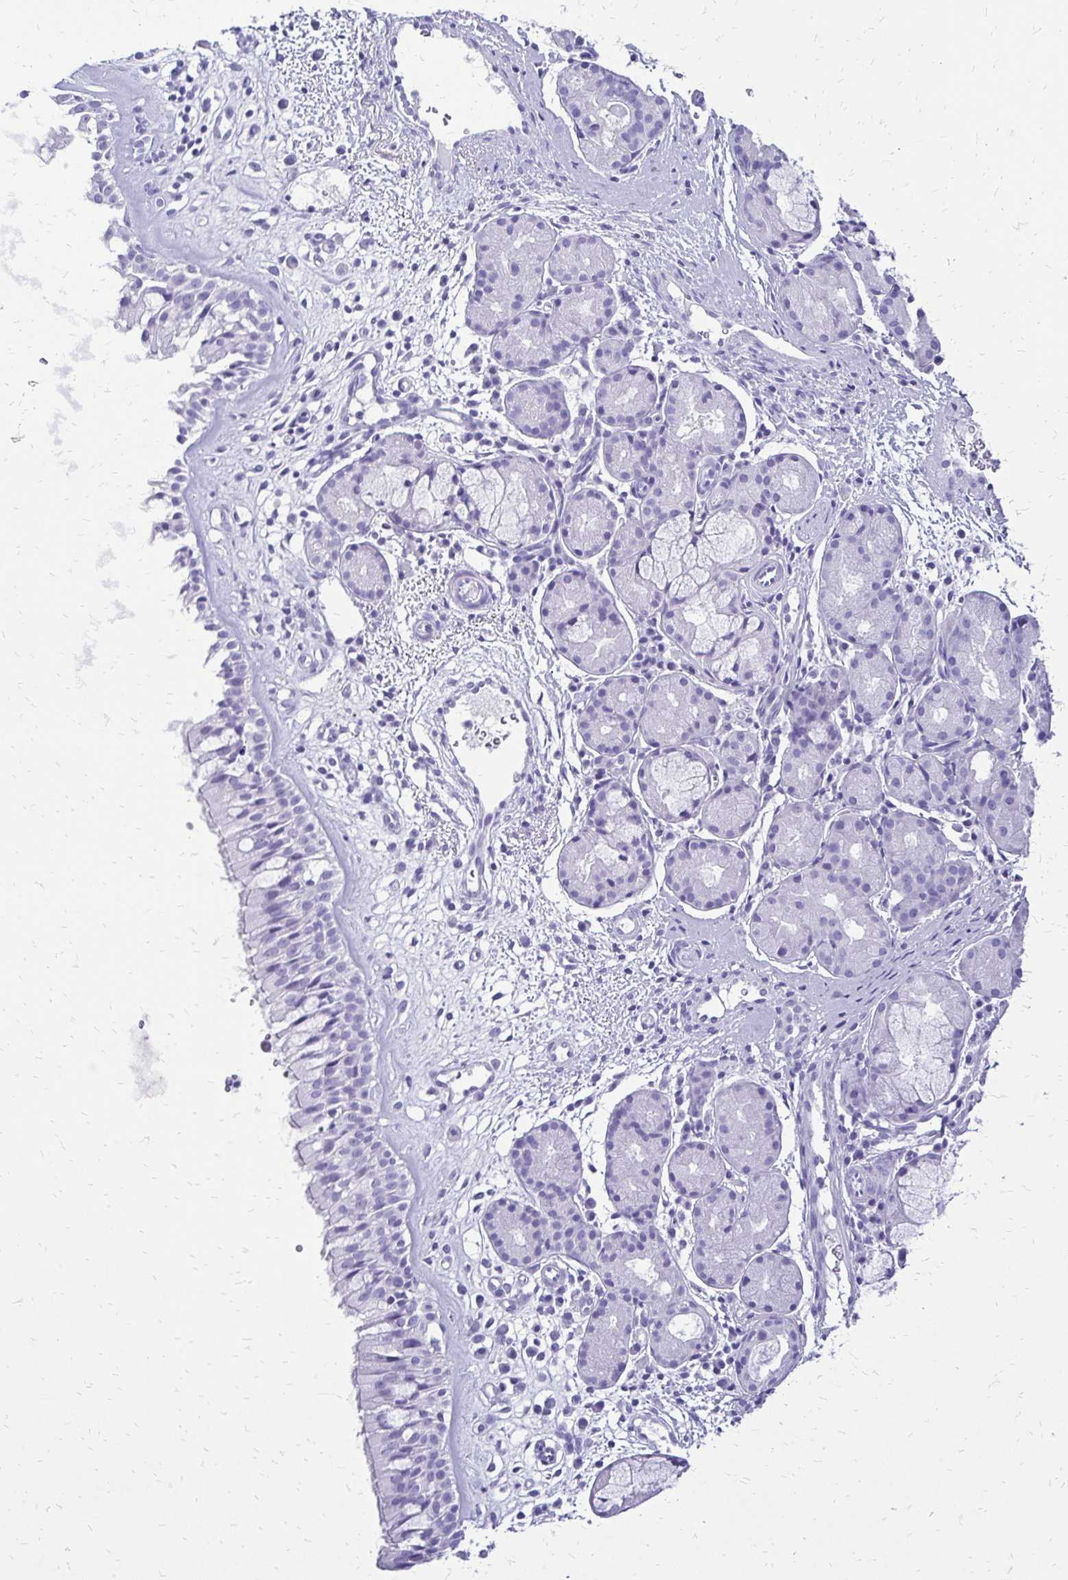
{"staining": {"intensity": "negative", "quantity": "none", "location": "none"}, "tissue": "nasopharynx", "cell_type": "Respiratory epithelial cells", "image_type": "normal", "snomed": [{"axis": "morphology", "description": "Normal tissue, NOS"}, {"axis": "topography", "description": "Nasopharynx"}], "caption": "This is an immunohistochemistry image of normal human nasopharynx. There is no staining in respiratory epithelial cells.", "gene": "SLC32A1", "patient": {"sex": "male", "age": 65}}